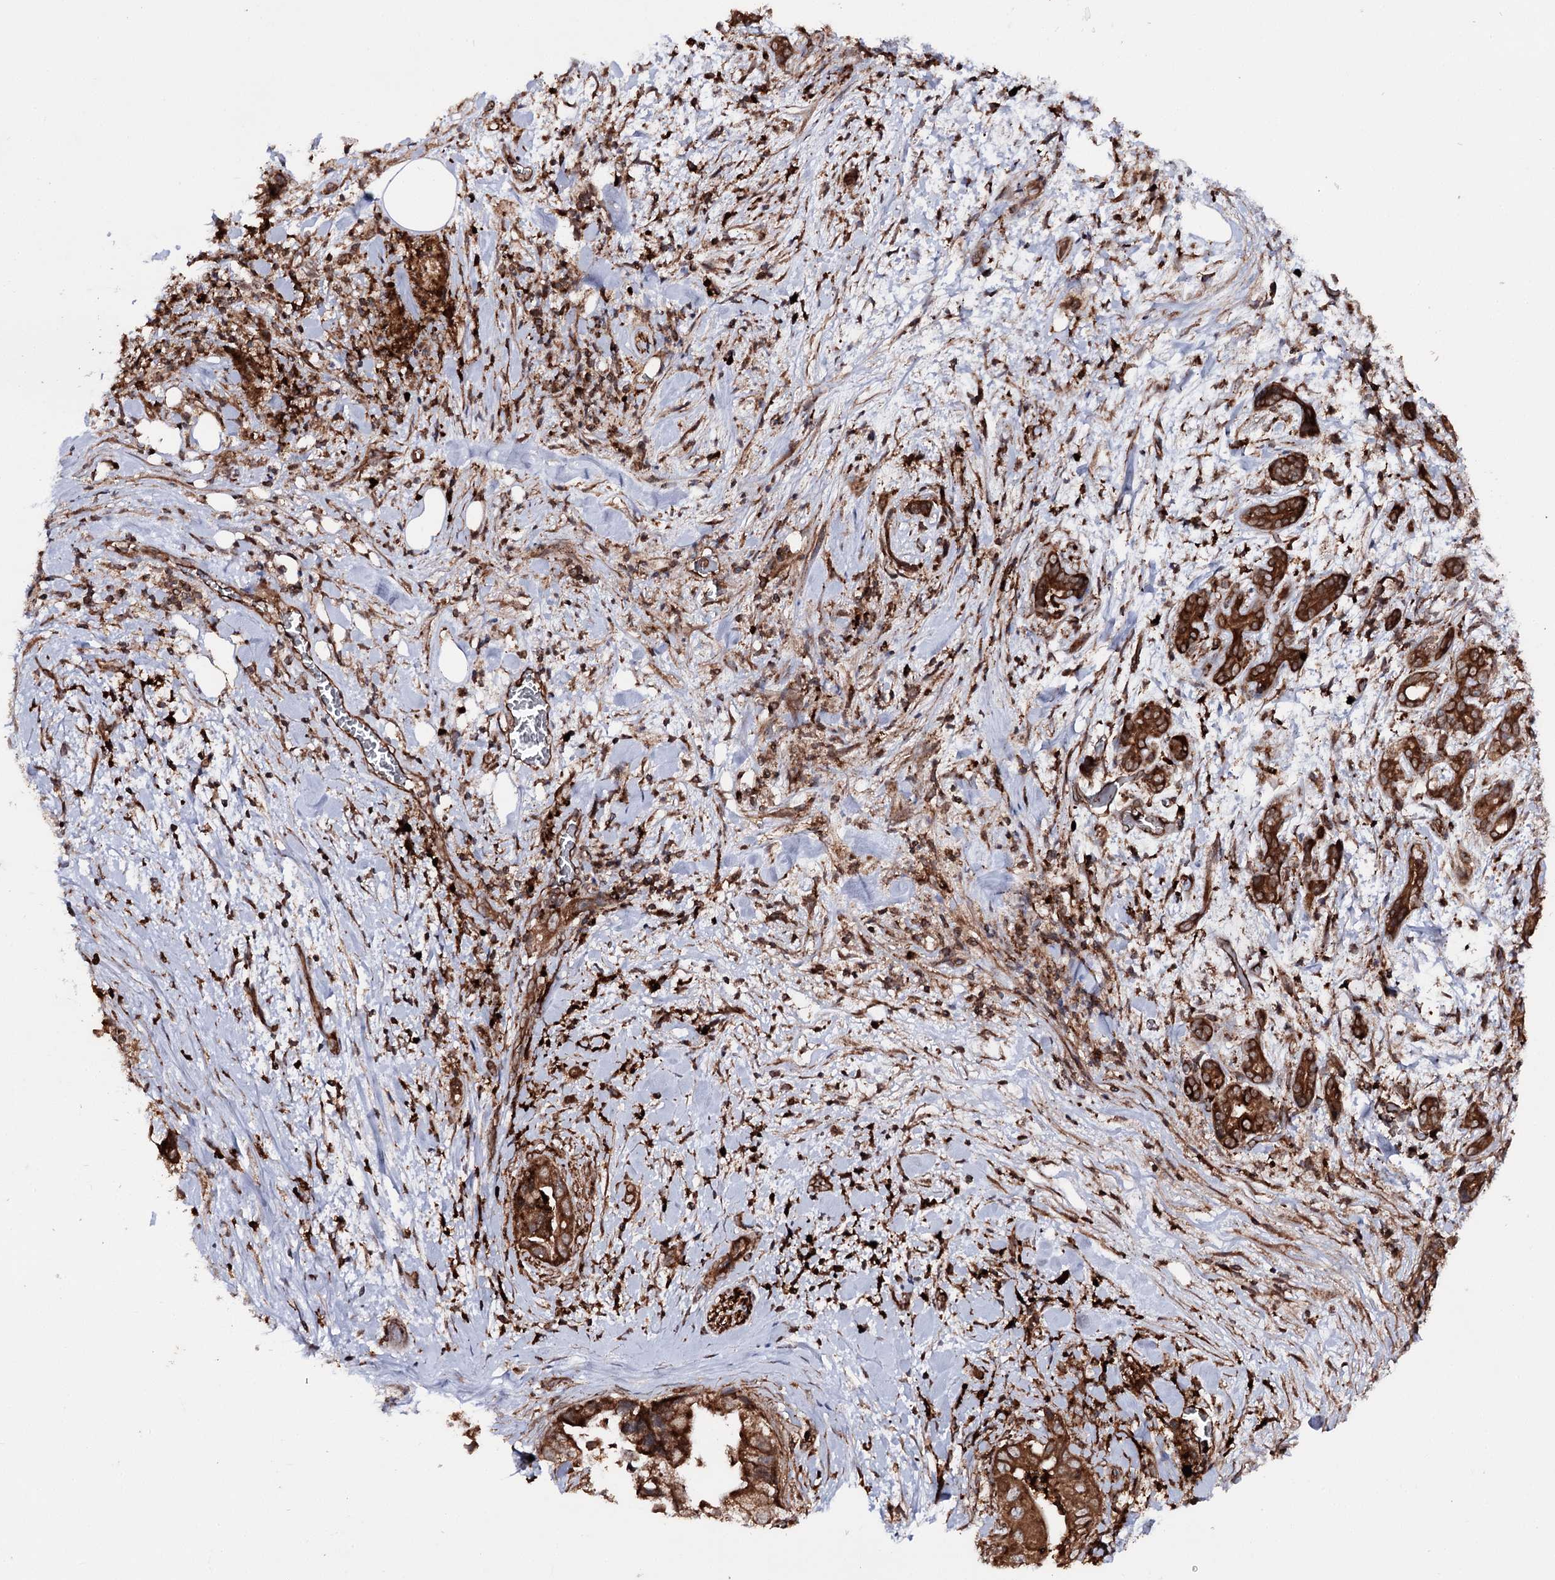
{"staining": {"intensity": "strong", "quantity": ">75%", "location": "cytoplasmic/membranous"}, "tissue": "pancreatic cancer", "cell_type": "Tumor cells", "image_type": "cancer", "snomed": [{"axis": "morphology", "description": "Adenocarcinoma, NOS"}, {"axis": "topography", "description": "Pancreas"}], "caption": "Immunohistochemical staining of human pancreatic cancer displays high levels of strong cytoplasmic/membranous expression in approximately >75% of tumor cells.", "gene": "FGFR1OP2", "patient": {"sex": "female", "age": 78}}